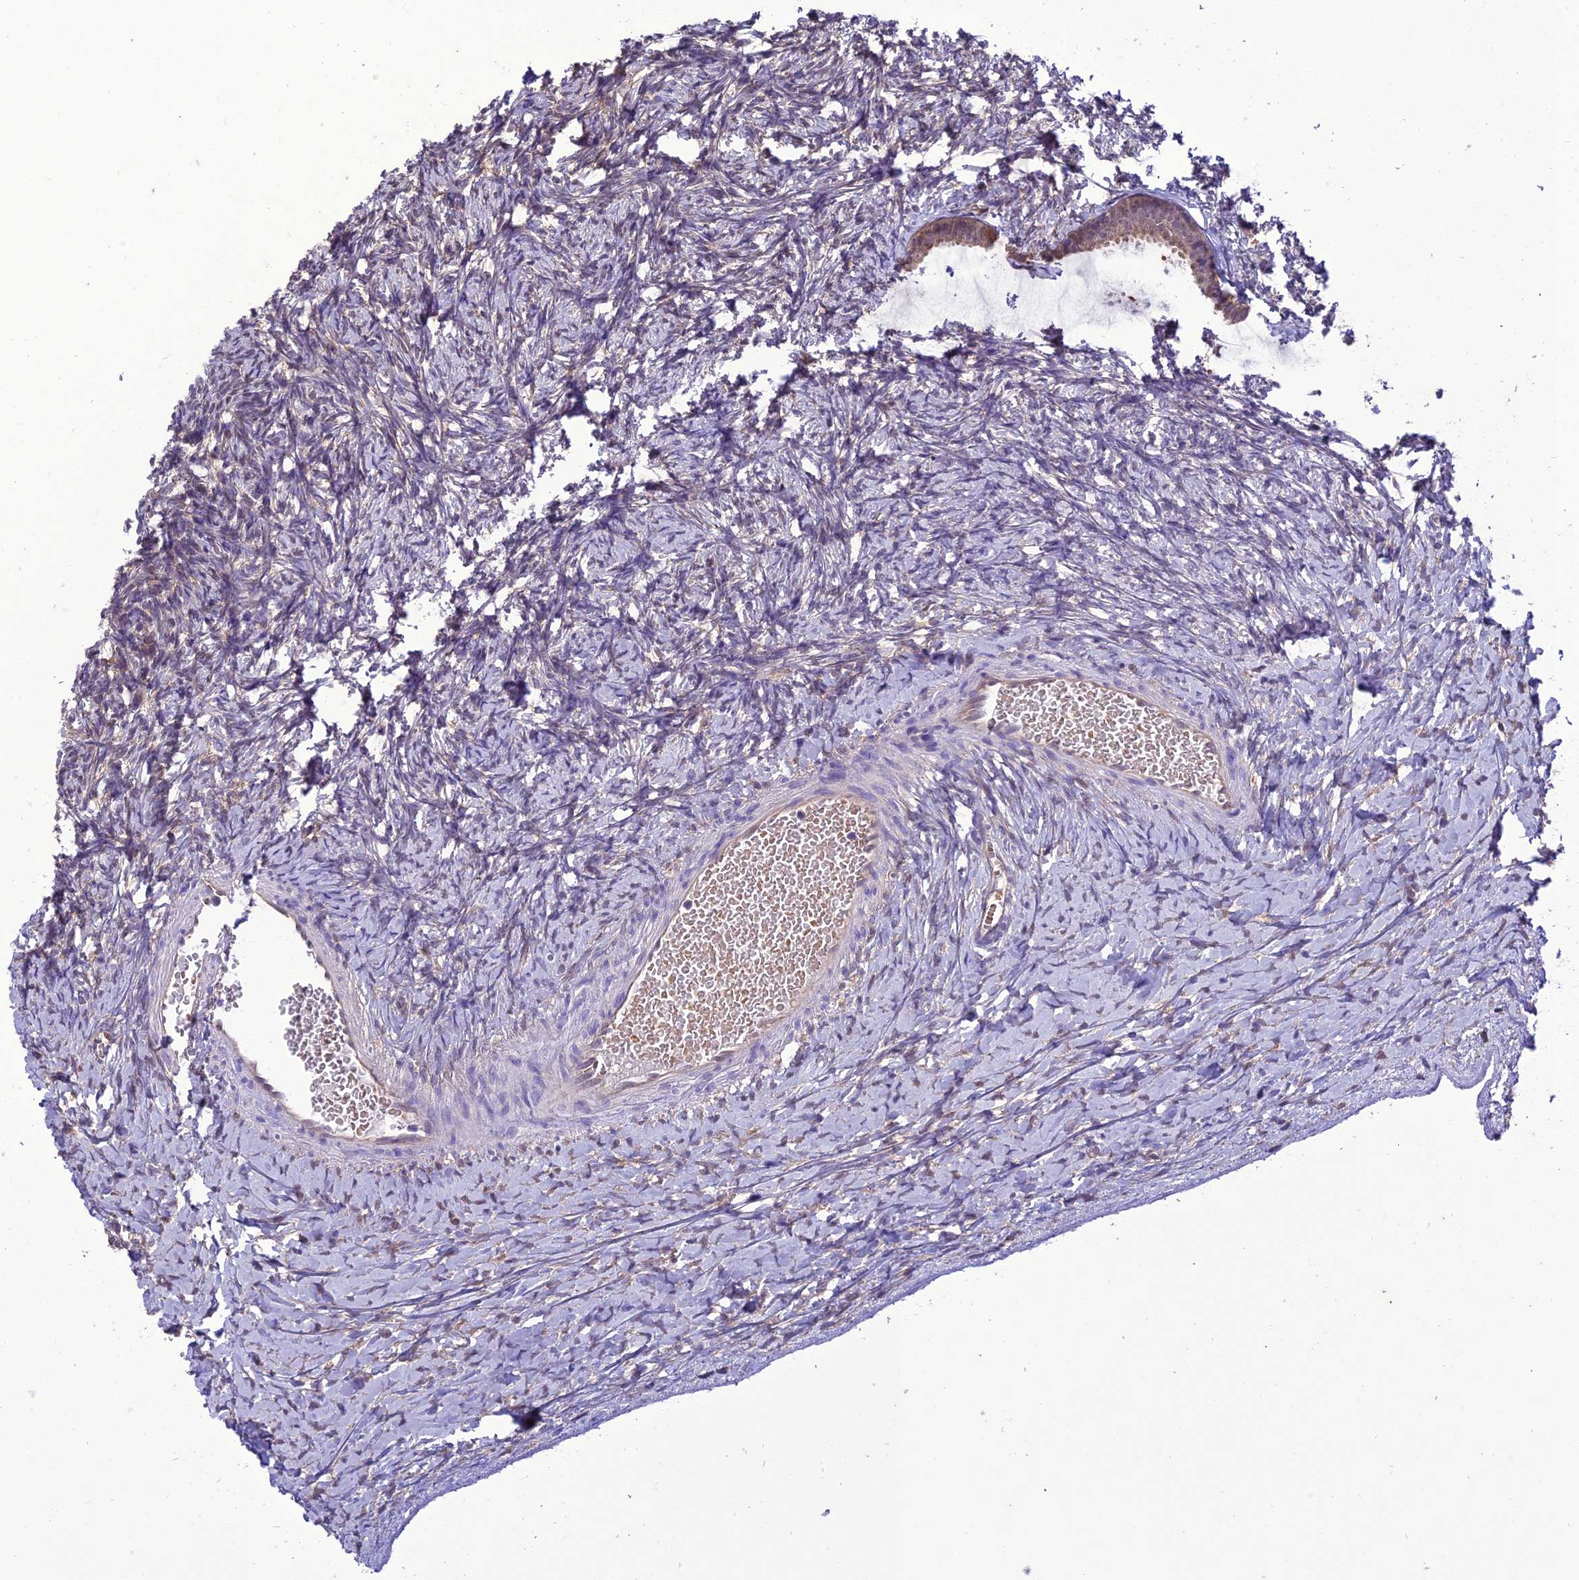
{"staining": {"intensity": "moderate", "quantity": ">75%", "location": "cytoplasmic/membranous"}, "tissue": "ovary", "cell_type": "Follicle cells", "image_type": "normal", "snomed": [{"axis": "morphology", "description": "Normal tissue, NOS"}, {"axis": "morphology", "description": "Developmental malformation"}, {"axis": "topography", "description": "Ovary"}], "caption": "Immunohistochemistry staining of benign ovary, which demonstrates medium levels of moderate cytoplasmic/membranous staining in about >75% of follicle cells indicating moderate cytoplasmic/membranous protein staining. The staining was performed using DAB (3,3'-diaminobenzidine) (brown) for protein detection and nuclei were counterstained in hematoxylin (blue).", "gene": "BORCS6", "patient": {"sex": "female", "age": 39}}